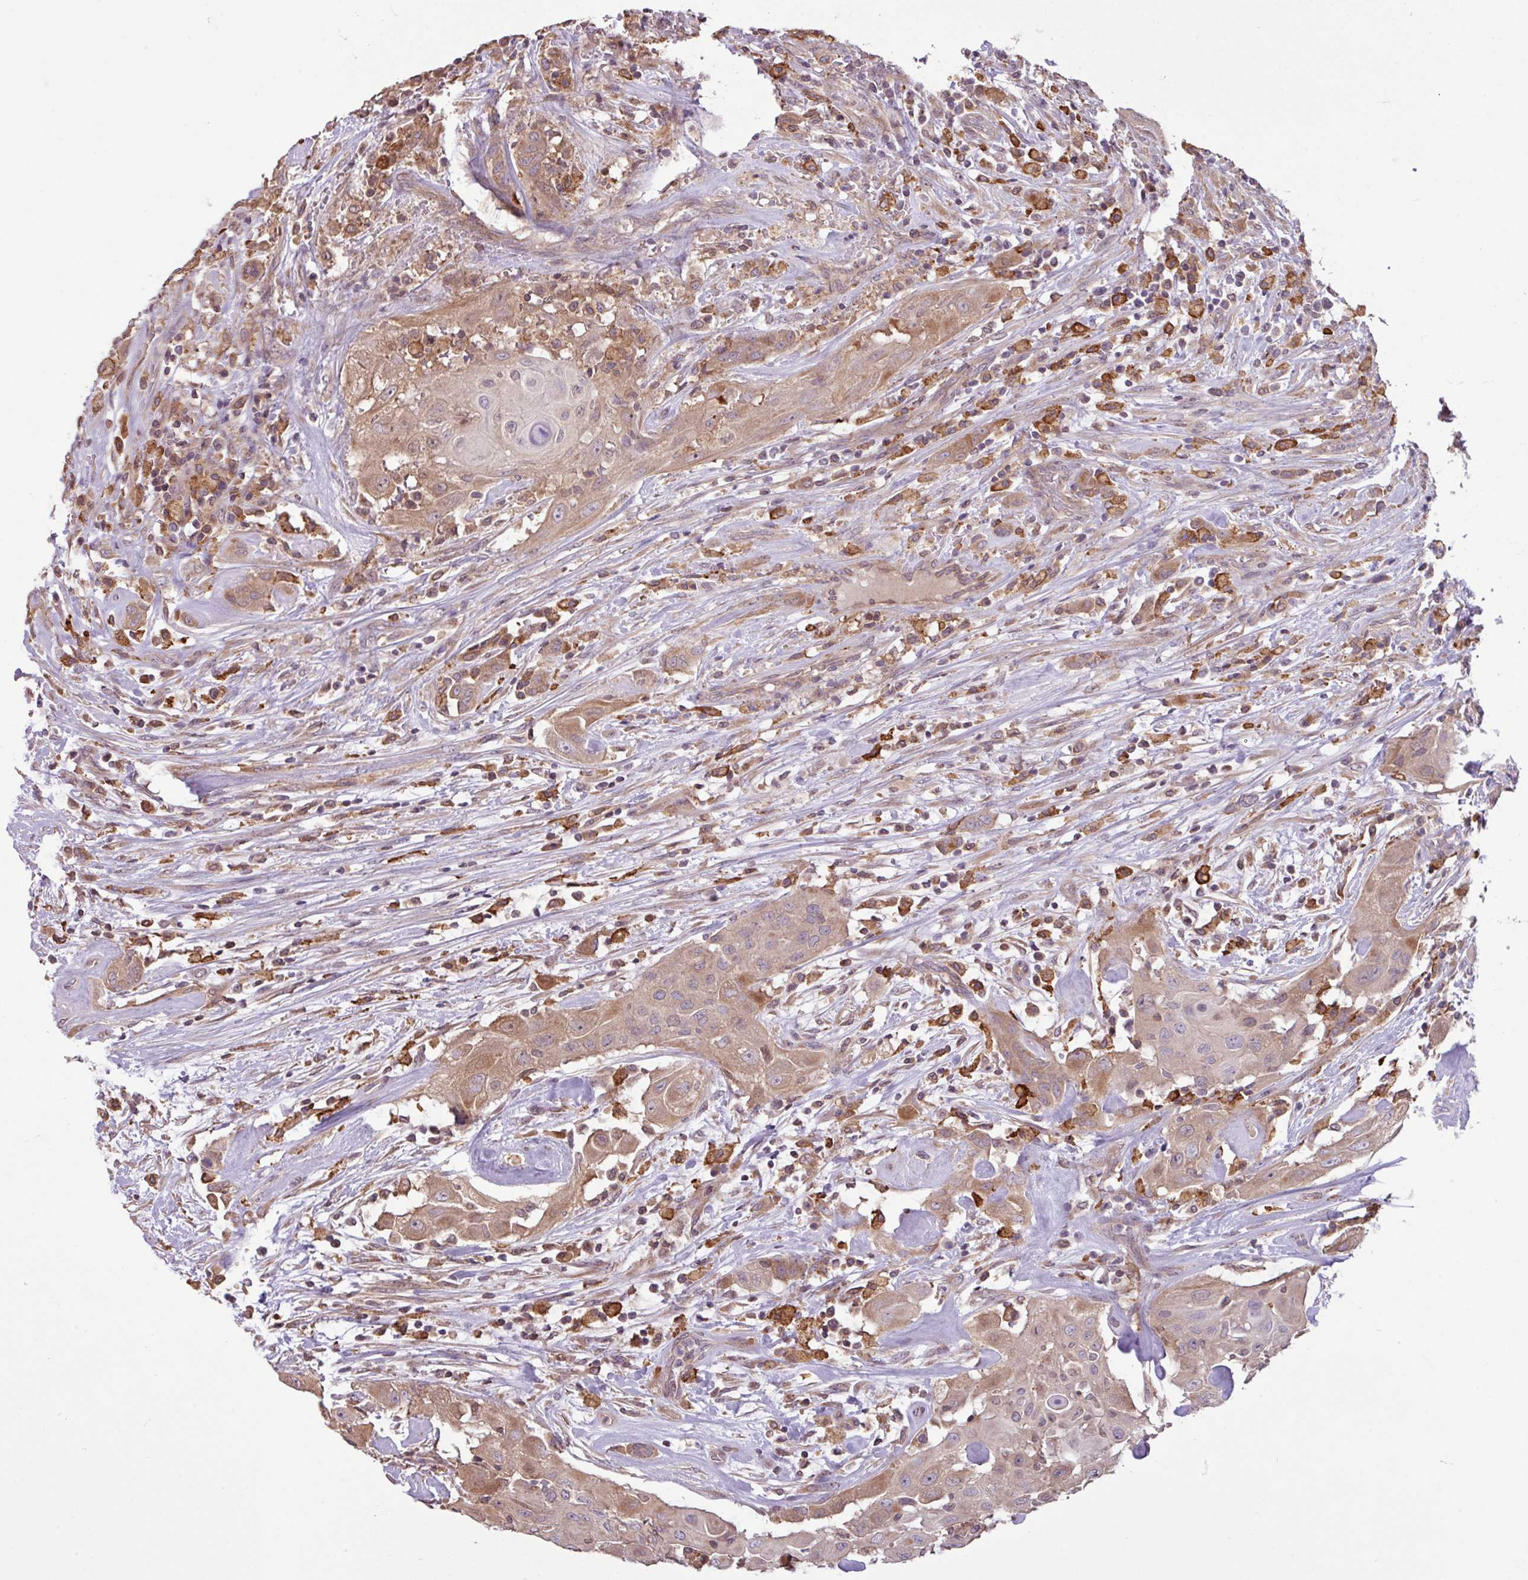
{"staining": {"intensity": "moderate", "quantity": "25%-75%", "location": "cytoplasmic/membranous"}, "tissue": "thyroid cancer", "cell_type": "Tumor cells", "image_type": "cancer", "snomed": [{"axis": "morphology", "description": "Papillary adenocarcinoma, NOS"}, {"axis": "topography", "description": "Thyroid gland"}], "caption": "Protein staining reveals moderate cytoplasmic/membranous expression in about 25%-75% of tumor cells in thyroid papillary adenocarcinoma.", "gene": "ARHGEF25", "patient": {"sex": "female", "age": 59}}